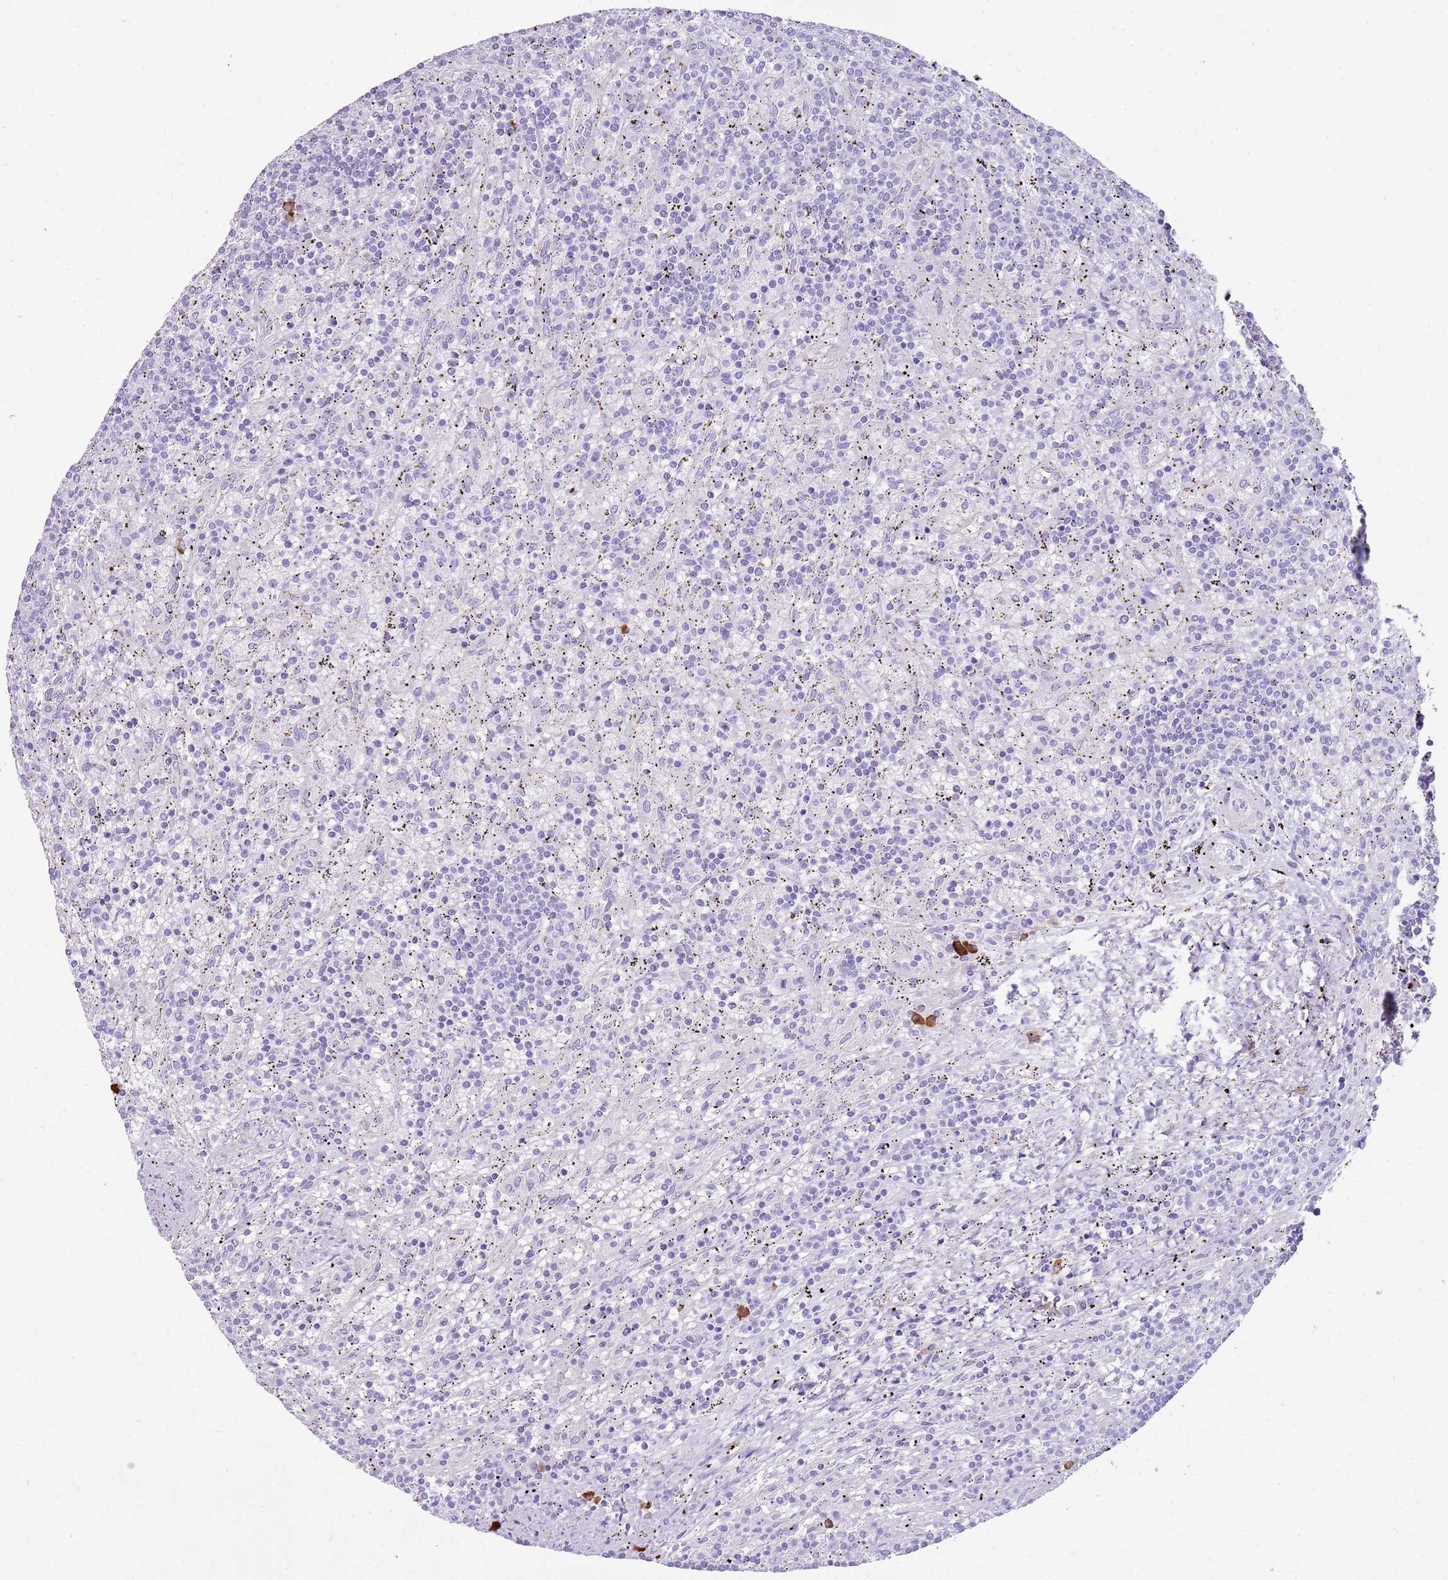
{"staining": {"intensity": "negative", "quantity": "none", "location": "none"}, "tissue": "lymphoma", "cell_type": "Tumor cells", "image_type": "cancer", "snomed": [{"axis": "morphology", "description": "Malignant lymphoma, non-Hodgkin's type, Low grade"}, {"axis": "topography", "description": "Spleen"}], "caption": "This histopathology image is of malignant lymphoma, non-Hodgkin's type (low-grade) stained with immunohistochemistry to label a protein in brown with the nuclei are counter-stained blue. There is no staining in tumor cells.", "gene": "IGKV3D-11", "patient": {"sex": "male", "age": 76}}